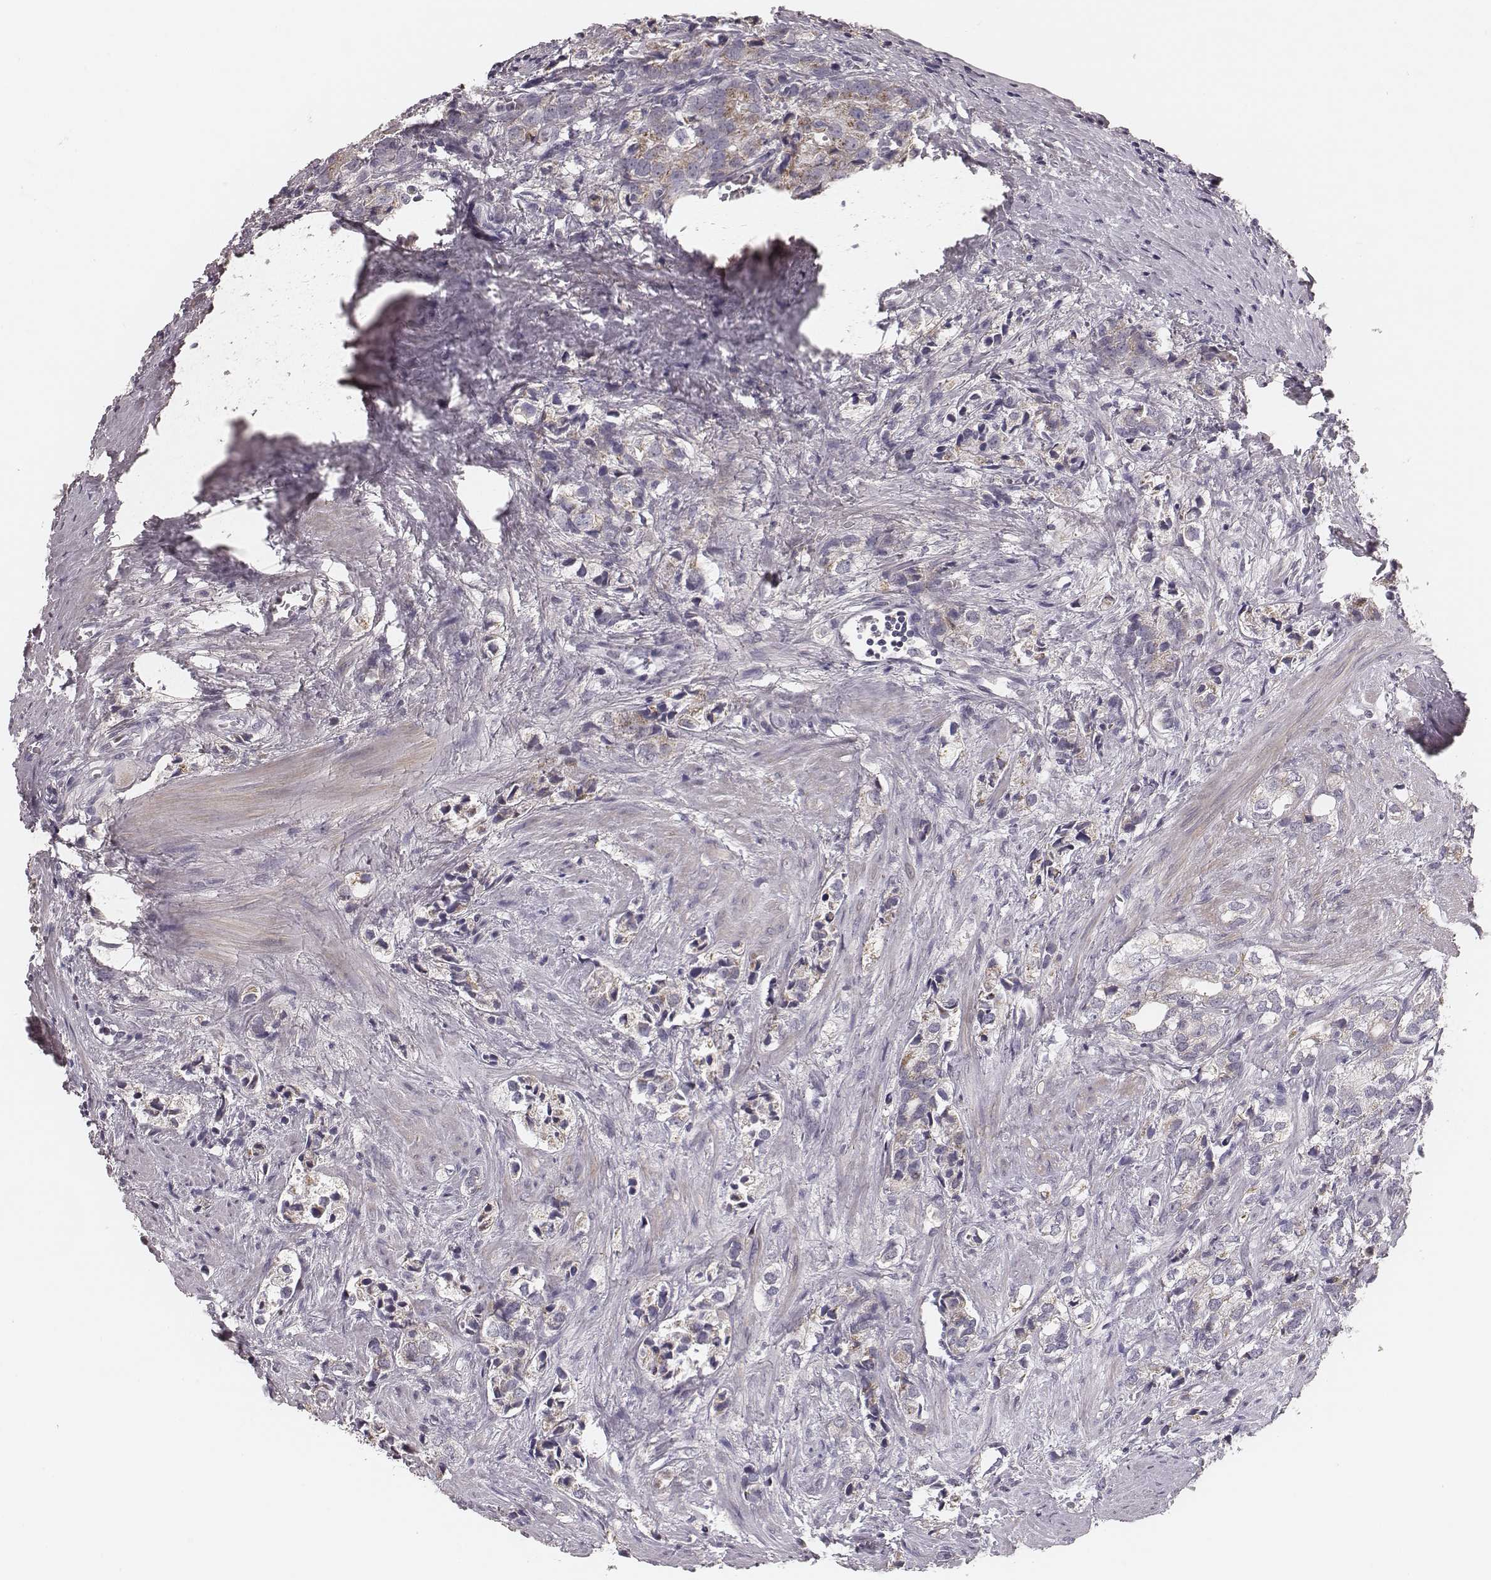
{"staining": {"intensity": "moderate", "quantity": ">75%", "location": "cytoplasmic/membranous"}, "tissue": "prostate cancer", "cell_type": "Tumor cells", "image_type": "cancer", "snomed": [{"axis": "morphology", "description": "Adenocarcinoma, NOS"}, {"axis": "topography", "description": "Prostate and seminal vesicle, NOS"}], "caption": "Protein analysis of prostate cancer (adenocarcinoma) tissue exhibits moderate cytoplasmic/membranous staining in approximately >75% of tumor cells.", "gene": "SDCBP2", "patient": {"sex": "male", "age": 63}}